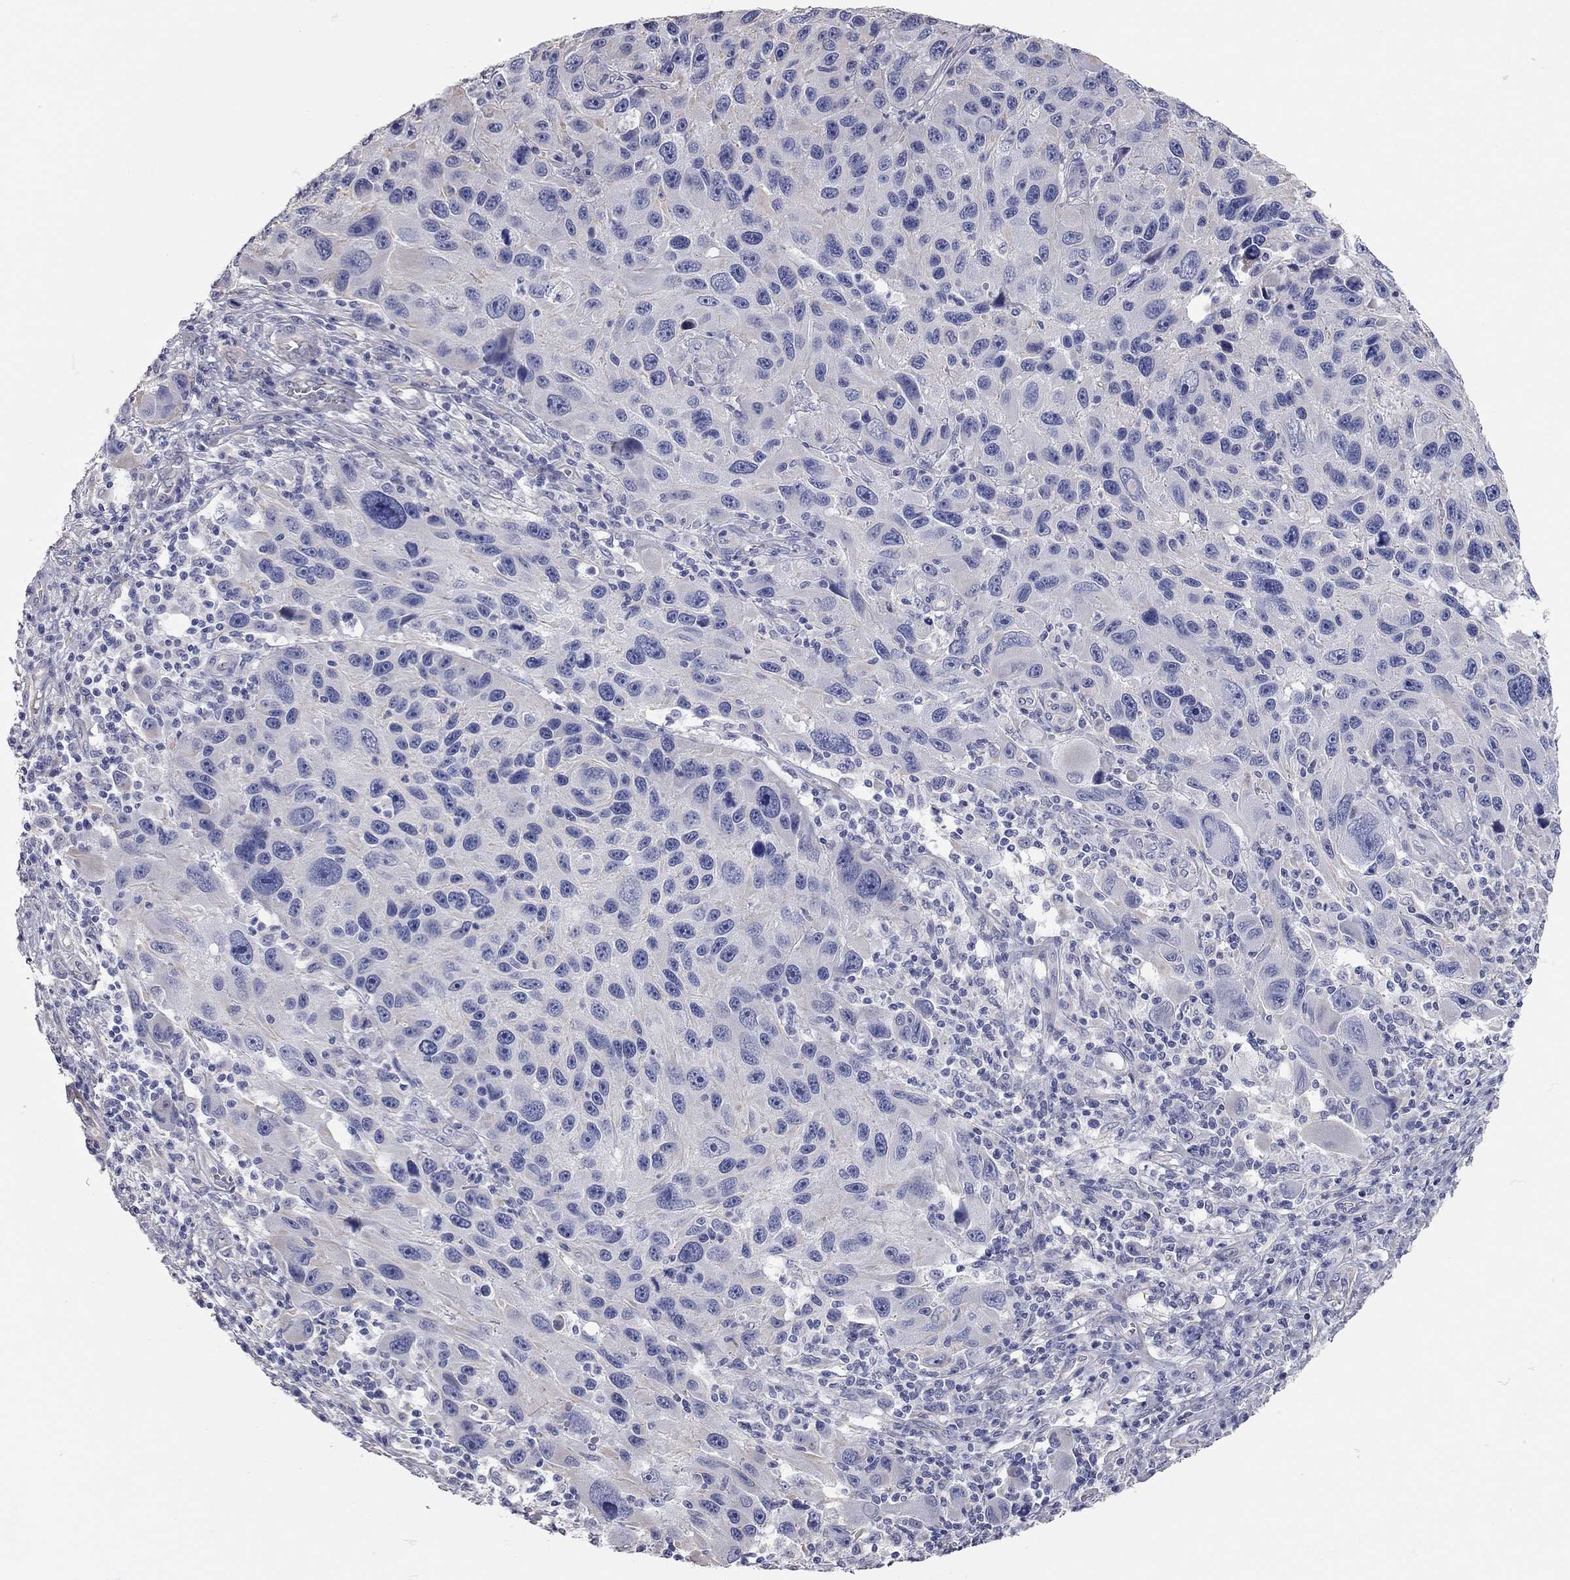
{"staining": {"intensity": "negative", "quantity": "none", "location": "none"}, "tissue": "melanoma", "cell_type": "Tumor cells", "image_type": "cancer", "snomed": [{"axis": "morphology", "description": "Malignant melanoma, NOS"}, {"axis": "topography", "description": "Skin"}], "caption": "Immunohistochemical staining of malignant melanoma displays no significant positivity in tumor cells.", "gene": "C10orf90", "patient": {"sex": "male", "age": 53}}